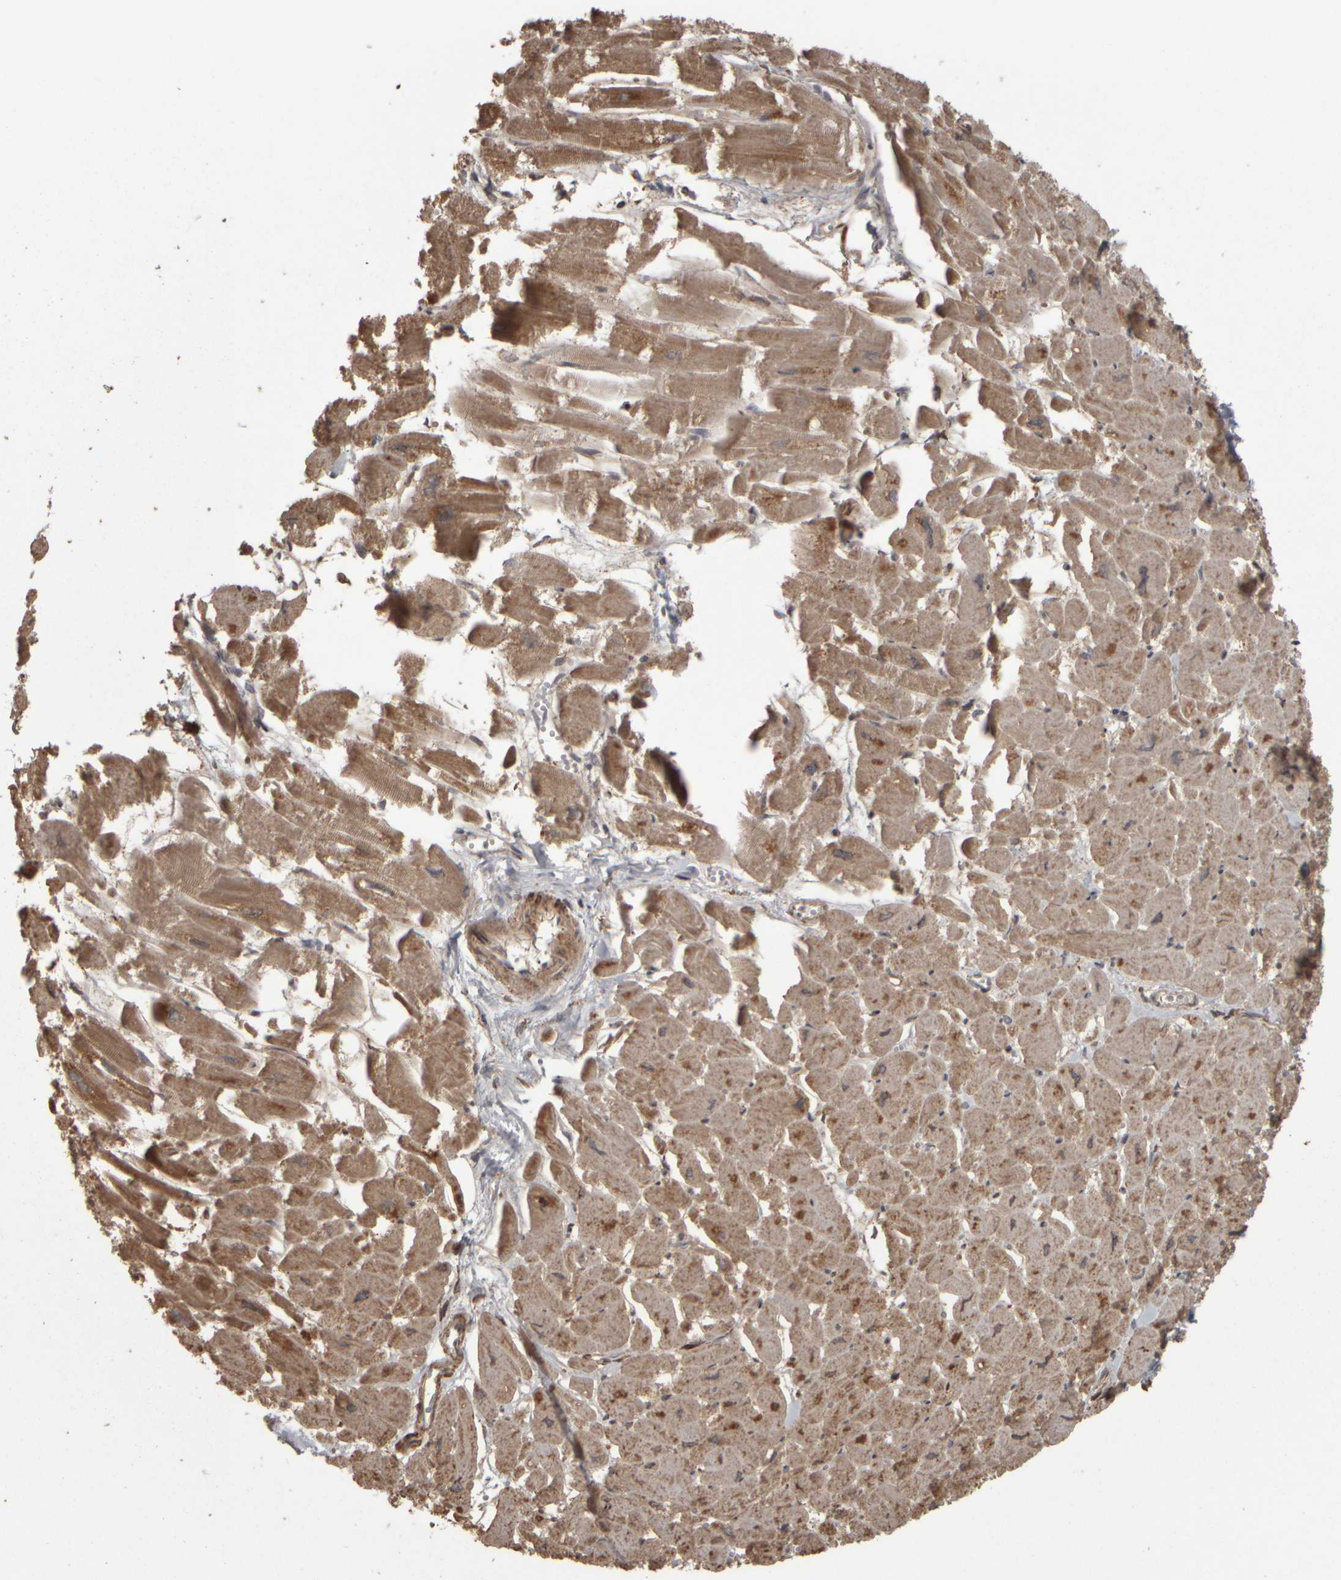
{"staining": {"intensity": "moderate", "quantity": ">75%", "location": "cytoplasmic/membranous"}, "tissue": "heart muscle", "cell_type": "Cardiomyocytes", "image_type": "normal", "snomed": [{"axis": "morphology", "description": "Normal tissue, NOS"}, {"axis": "topography", "description": "Heart"}], "caption": "Brown immunohistochemical staining in normal heart muscle exhibits moderate cytoplasmic/membranous expression in about >75% of cardiomyocytes.", "gene": "AGBL3", "patient": {"sex": "male", "age": 54}}